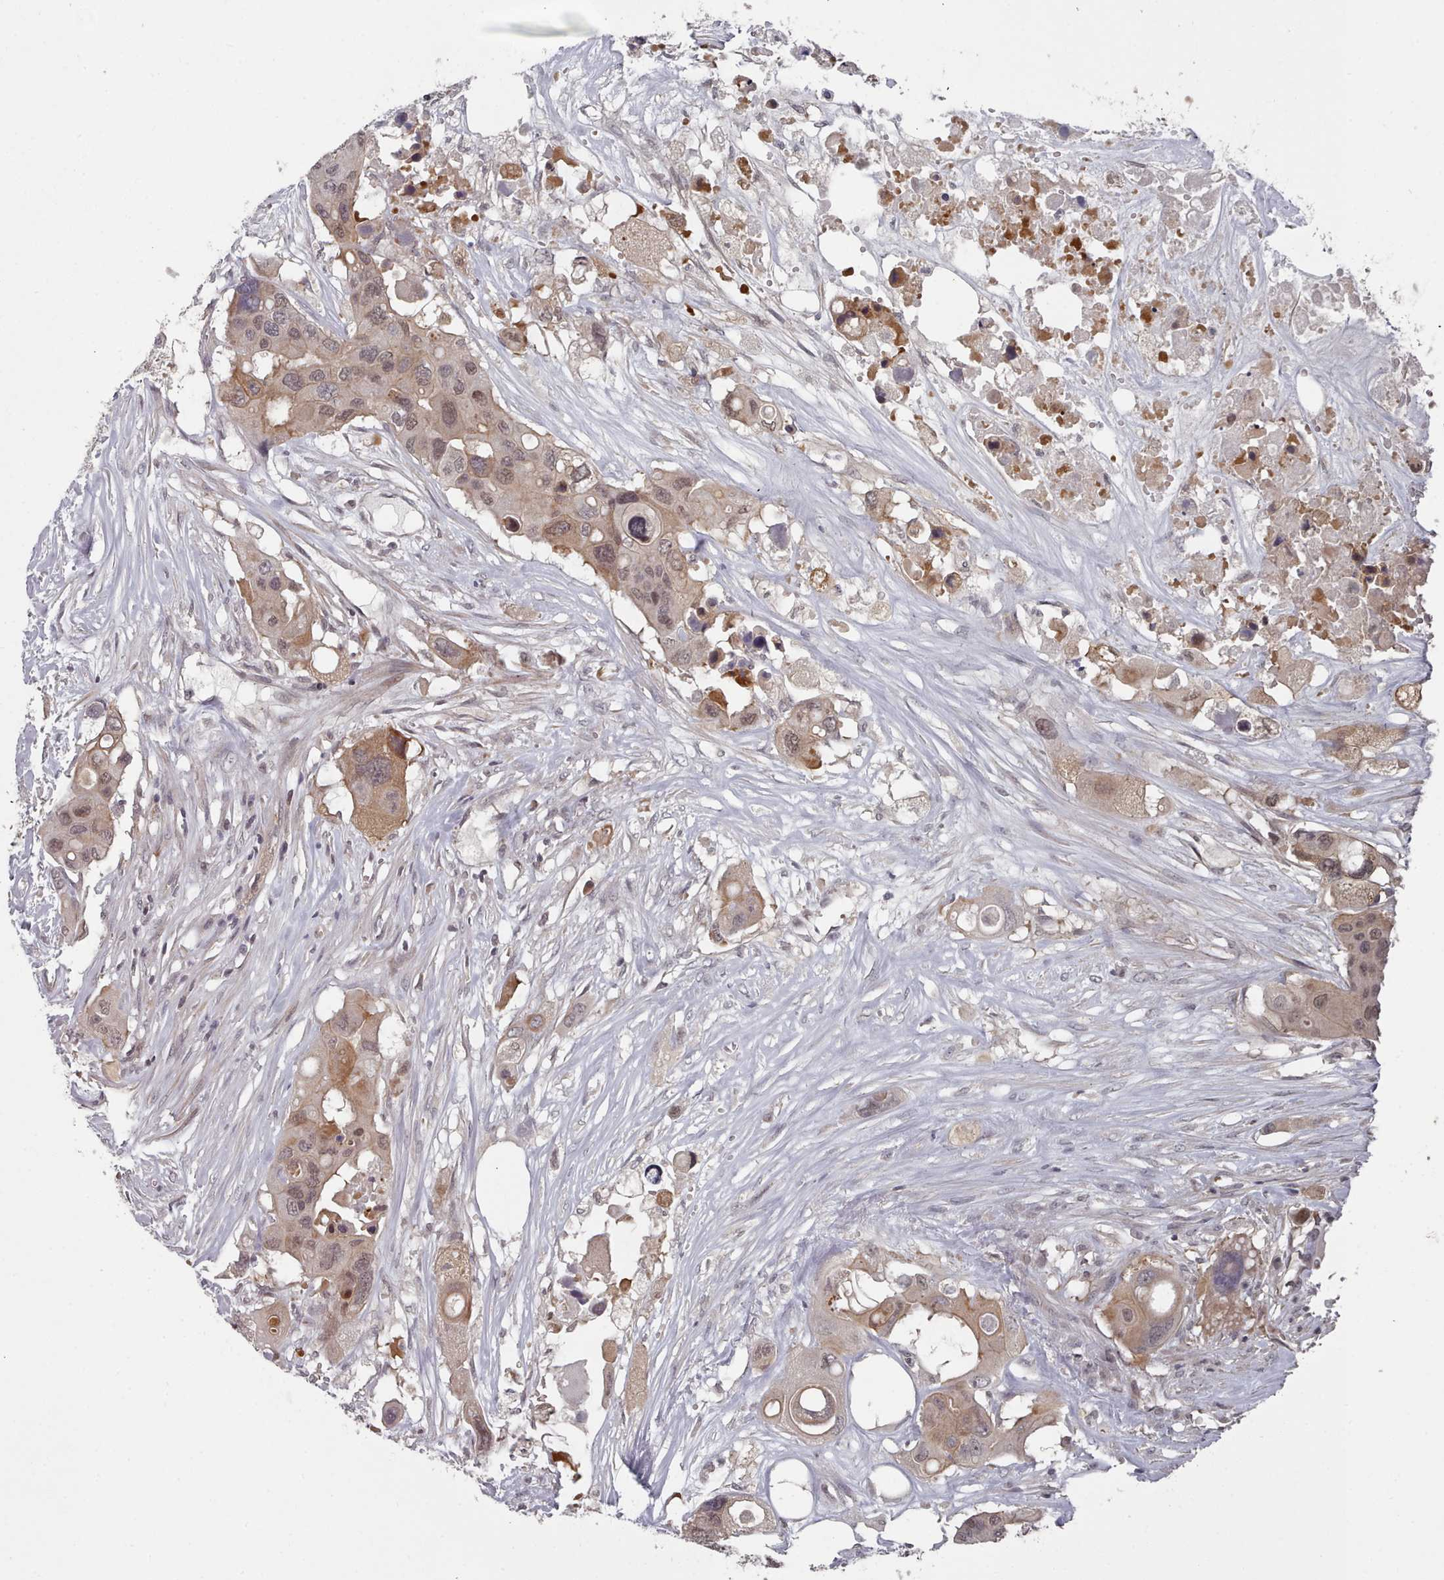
{"staining": {"intensity": "weak", "quantity": ">75%", "location": "cytoplasmic/membranous,nuclear"}, "tissue": "colorectal cancer", "cell_type": "Tumor cells", "image_type": "cancer", "snomed": [{"axis": "morphology", "description": "Adenocarcinoma, NOS"}, {"axis": "topography", "description": "Colon"}], "caption": "Immunohistochemistry of human adenocarcinoma (colorectal) exhibits low levels of weak cytoplasmic/membranous and nuclear positivity in approximately >75% of tumor cells.", "gene": "HYAL3", "patient": {"sex": "male", "age": 77}}